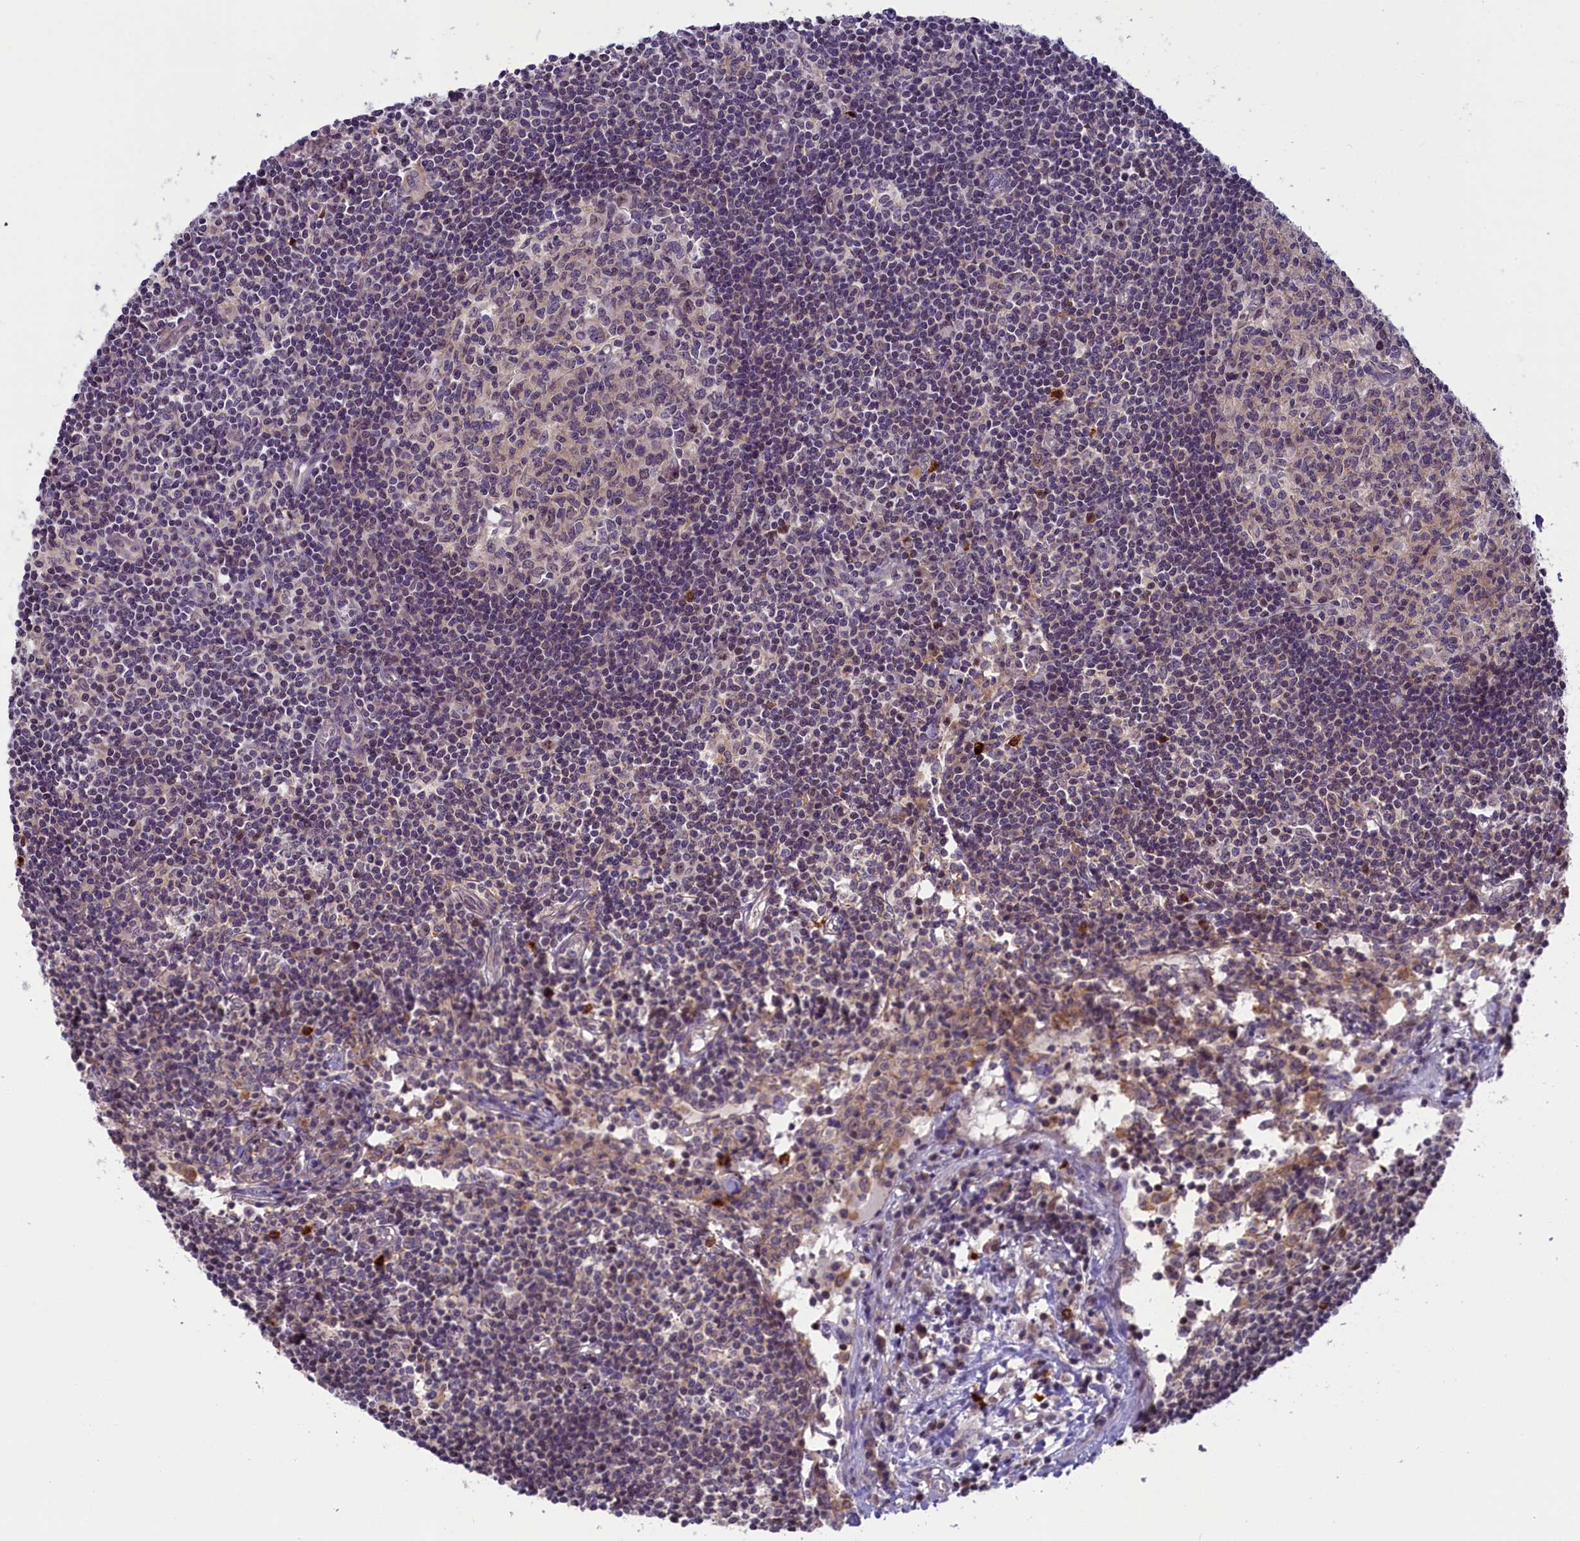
{"staining": {"intensity": "negative", "quantity": "none", "location": "none"}, "tissue": "lymph node", "cell_type": "Germinal center cells", "image_type": "normal", "snomed": [{"axis": "morphology", "description": "Normal tissue, NOS"}, {"axis": "topography", "description": "Lymph node"}], "caption": "This is an immunohistochemistry (IHC) micrograph of normal lymph node. There is no staining in germinal center cells.", "gene": "CCL23", "patient": {"sex": "female", "age": 55}}